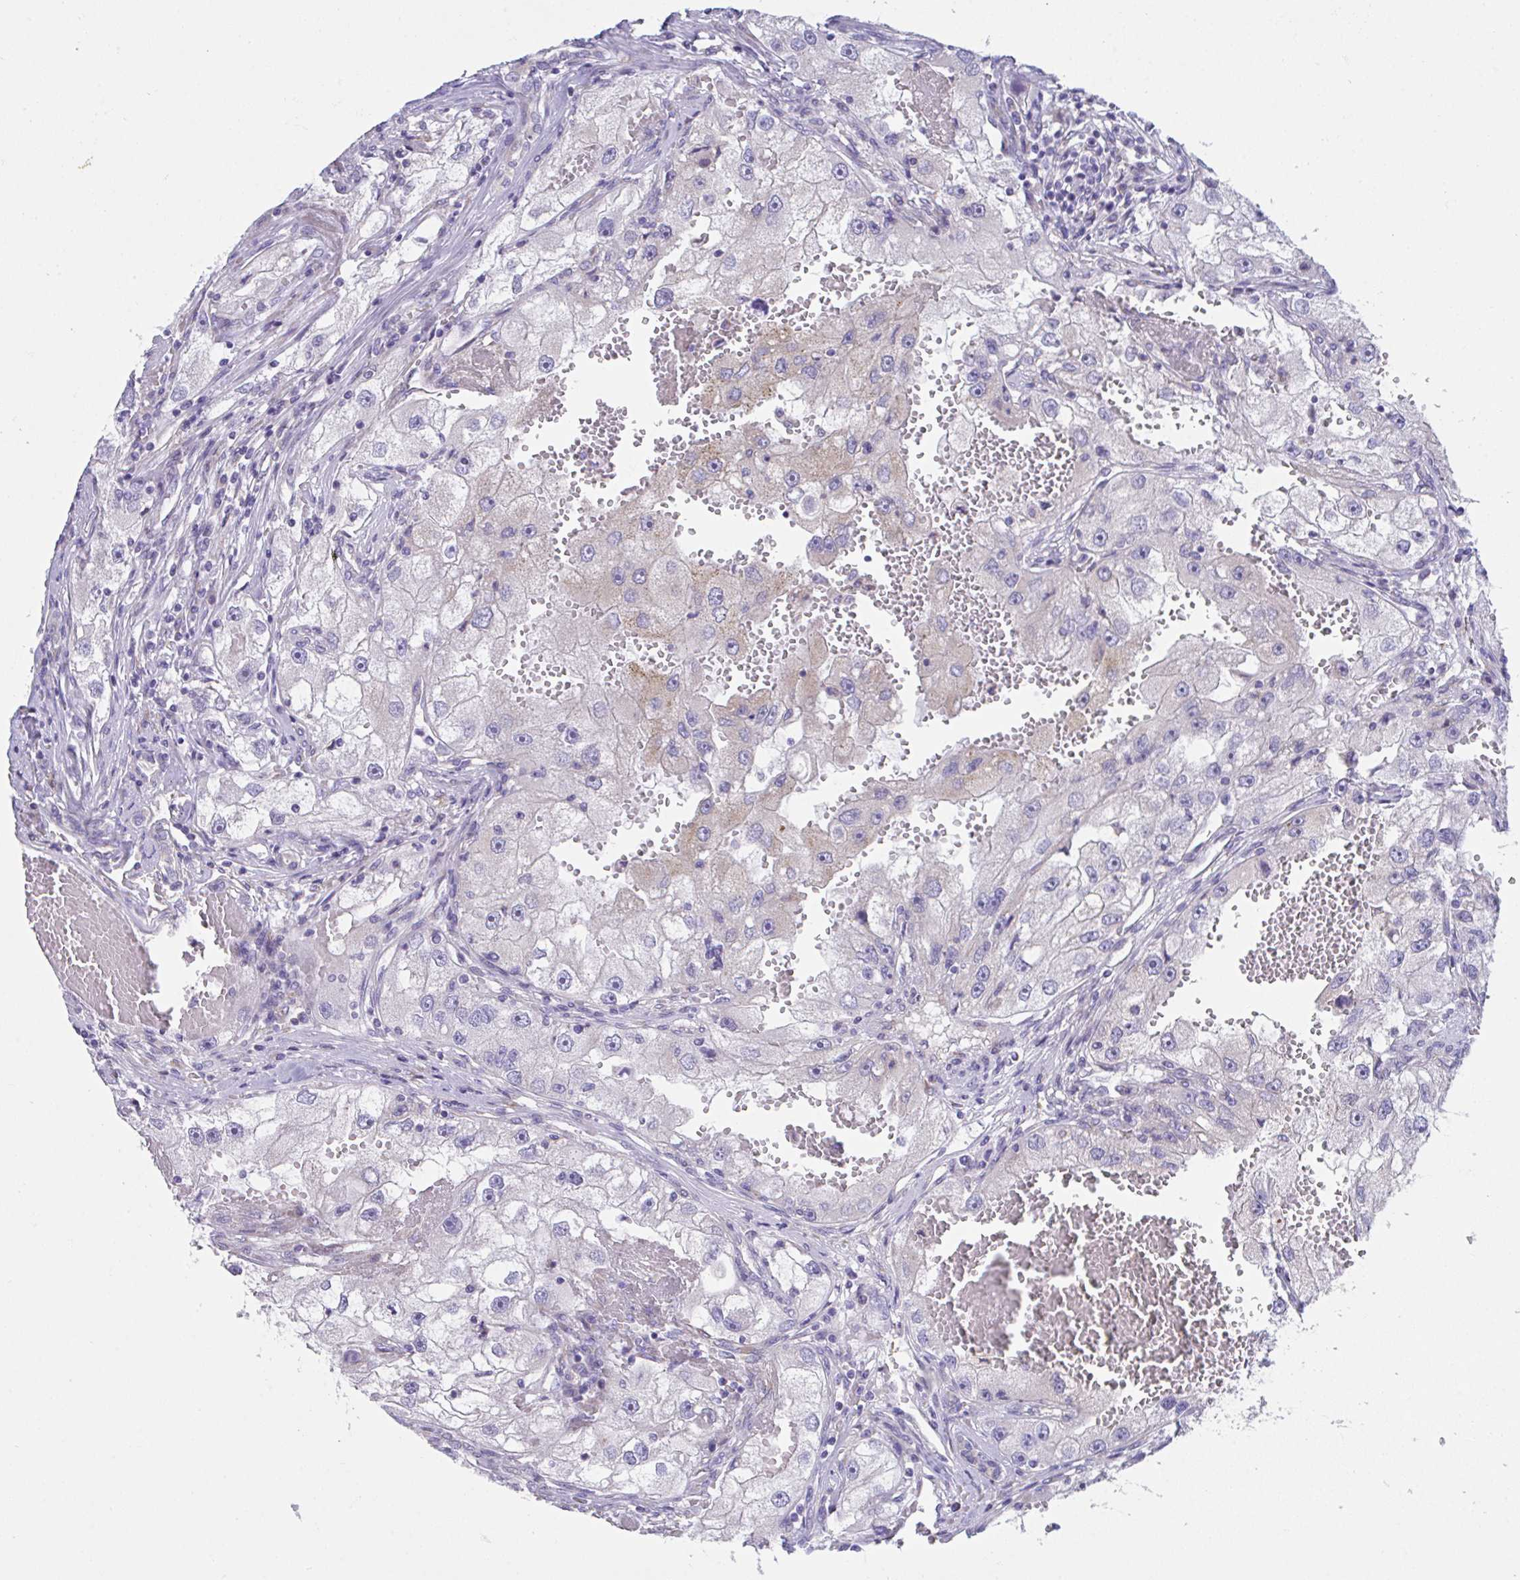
{"staining": {"intensity": "weak", "quantity": "<25%", "location": "cytoplasmic/membranous"}, "tissue": "renal cancer", "cell_type": "Tumor cells", "image_type": "cancer", "snomed": [{"axis": "morphology", "description": "Adenocarcinoma, NOS"}, {"axis": "topography", "description": "Kidney"}], "caption": "IHC of human renal cancer demonstrates no positivity in tumor cells. (Brightfield microscopy of DAB immunohistochemistry at high magnification).", "gene": "MIA3", "patient": {"sex": "male", "age": 63}}